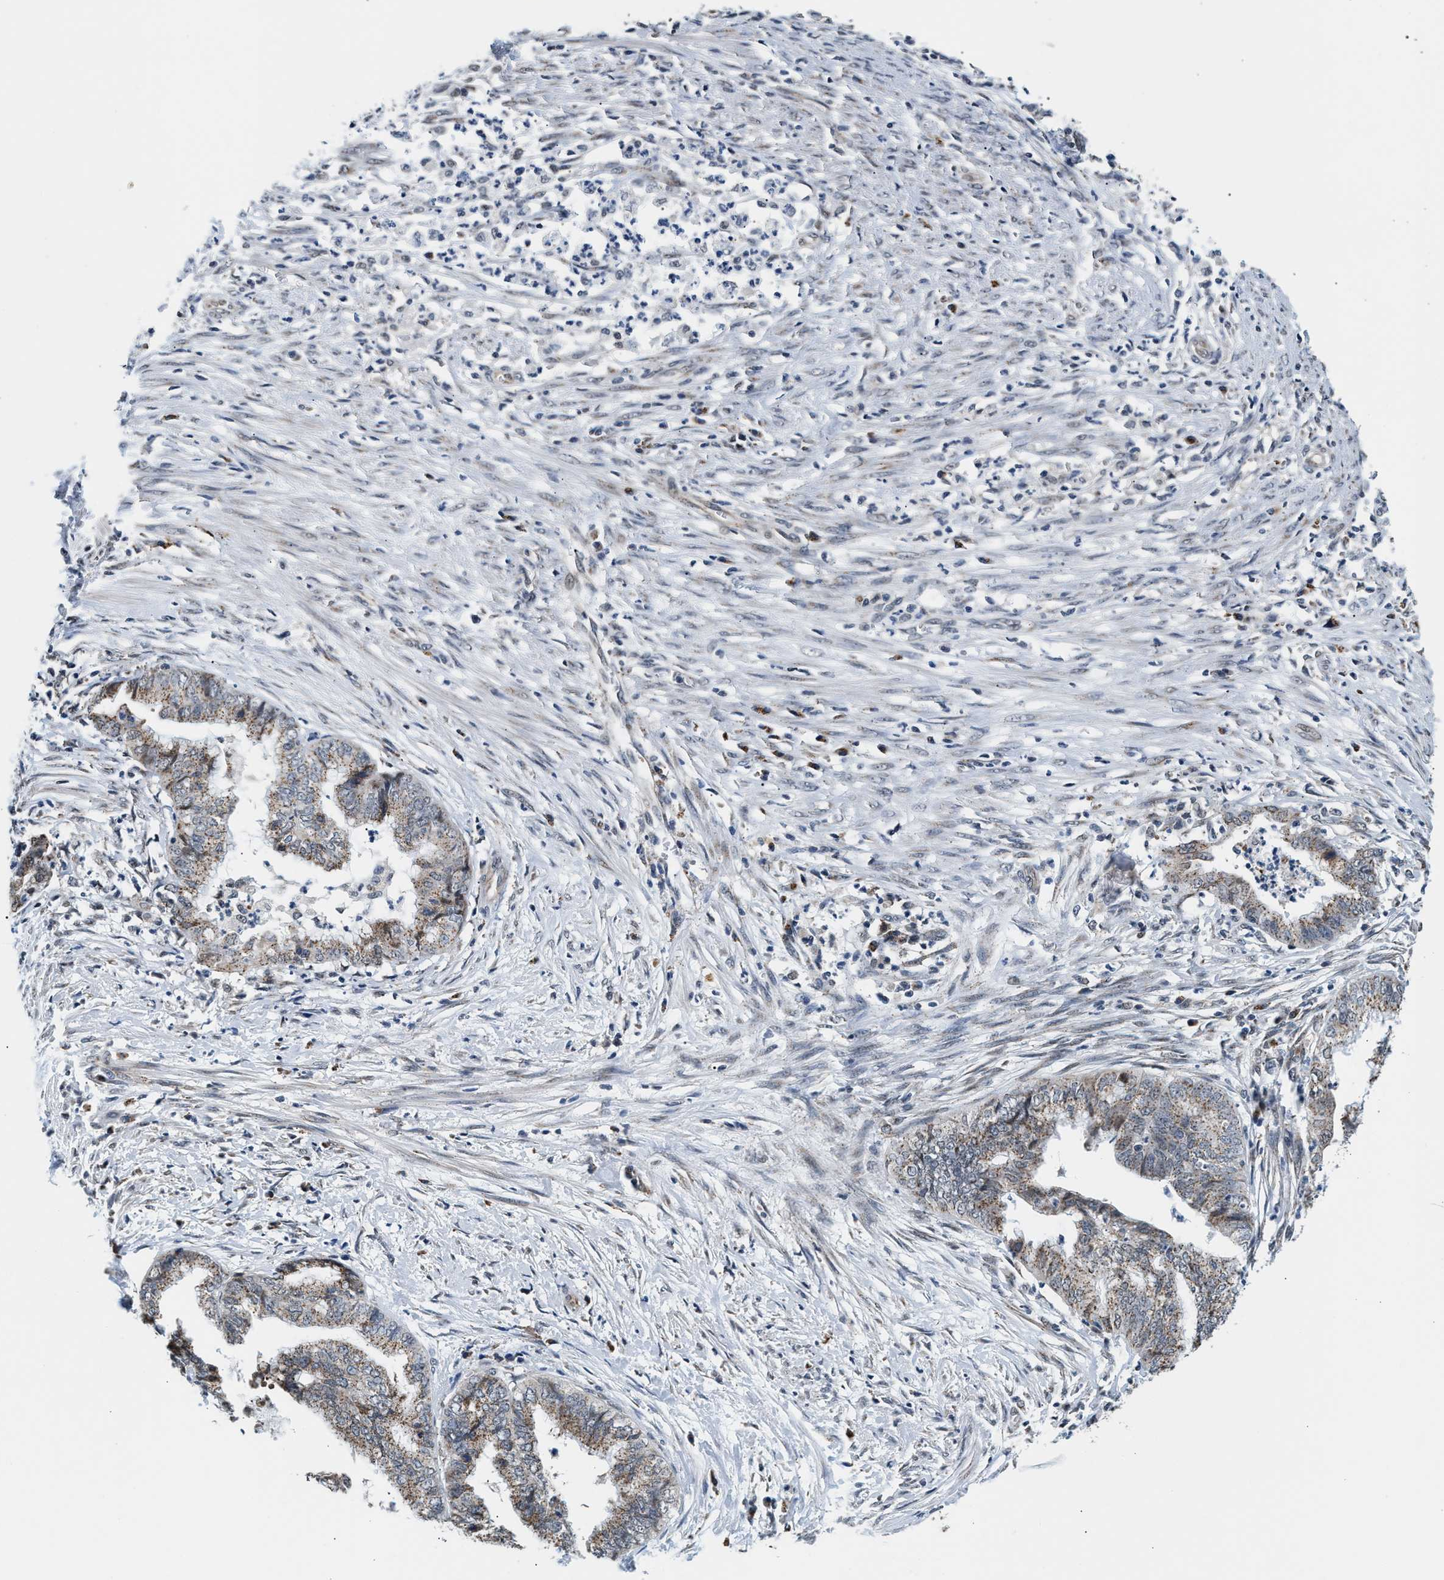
{"staining": {"intensity": "weak", "quantity": ">75%", "location": "cytoplasmic/membranous"}, "tissue": "endometrial cancer", "cell_type": "Tumor cells", "image_type": "cancer", "snomed": [{"axis": "morphology", "description": "Necrosis, NOS"}, {"axis": "morphology", "description": "Adenocarcinoma, NOS"}, {"axis": "topography", "description": "Endometrium"}], "caption": "Protein positivity by IHC demonstrates weak cytoplasmic/membranous positivity in about >75% of tumor cells in endometrial adenocarcinoma.", "gene": "KCNMB2", "patient": {"sex": "female", "age": 79}}